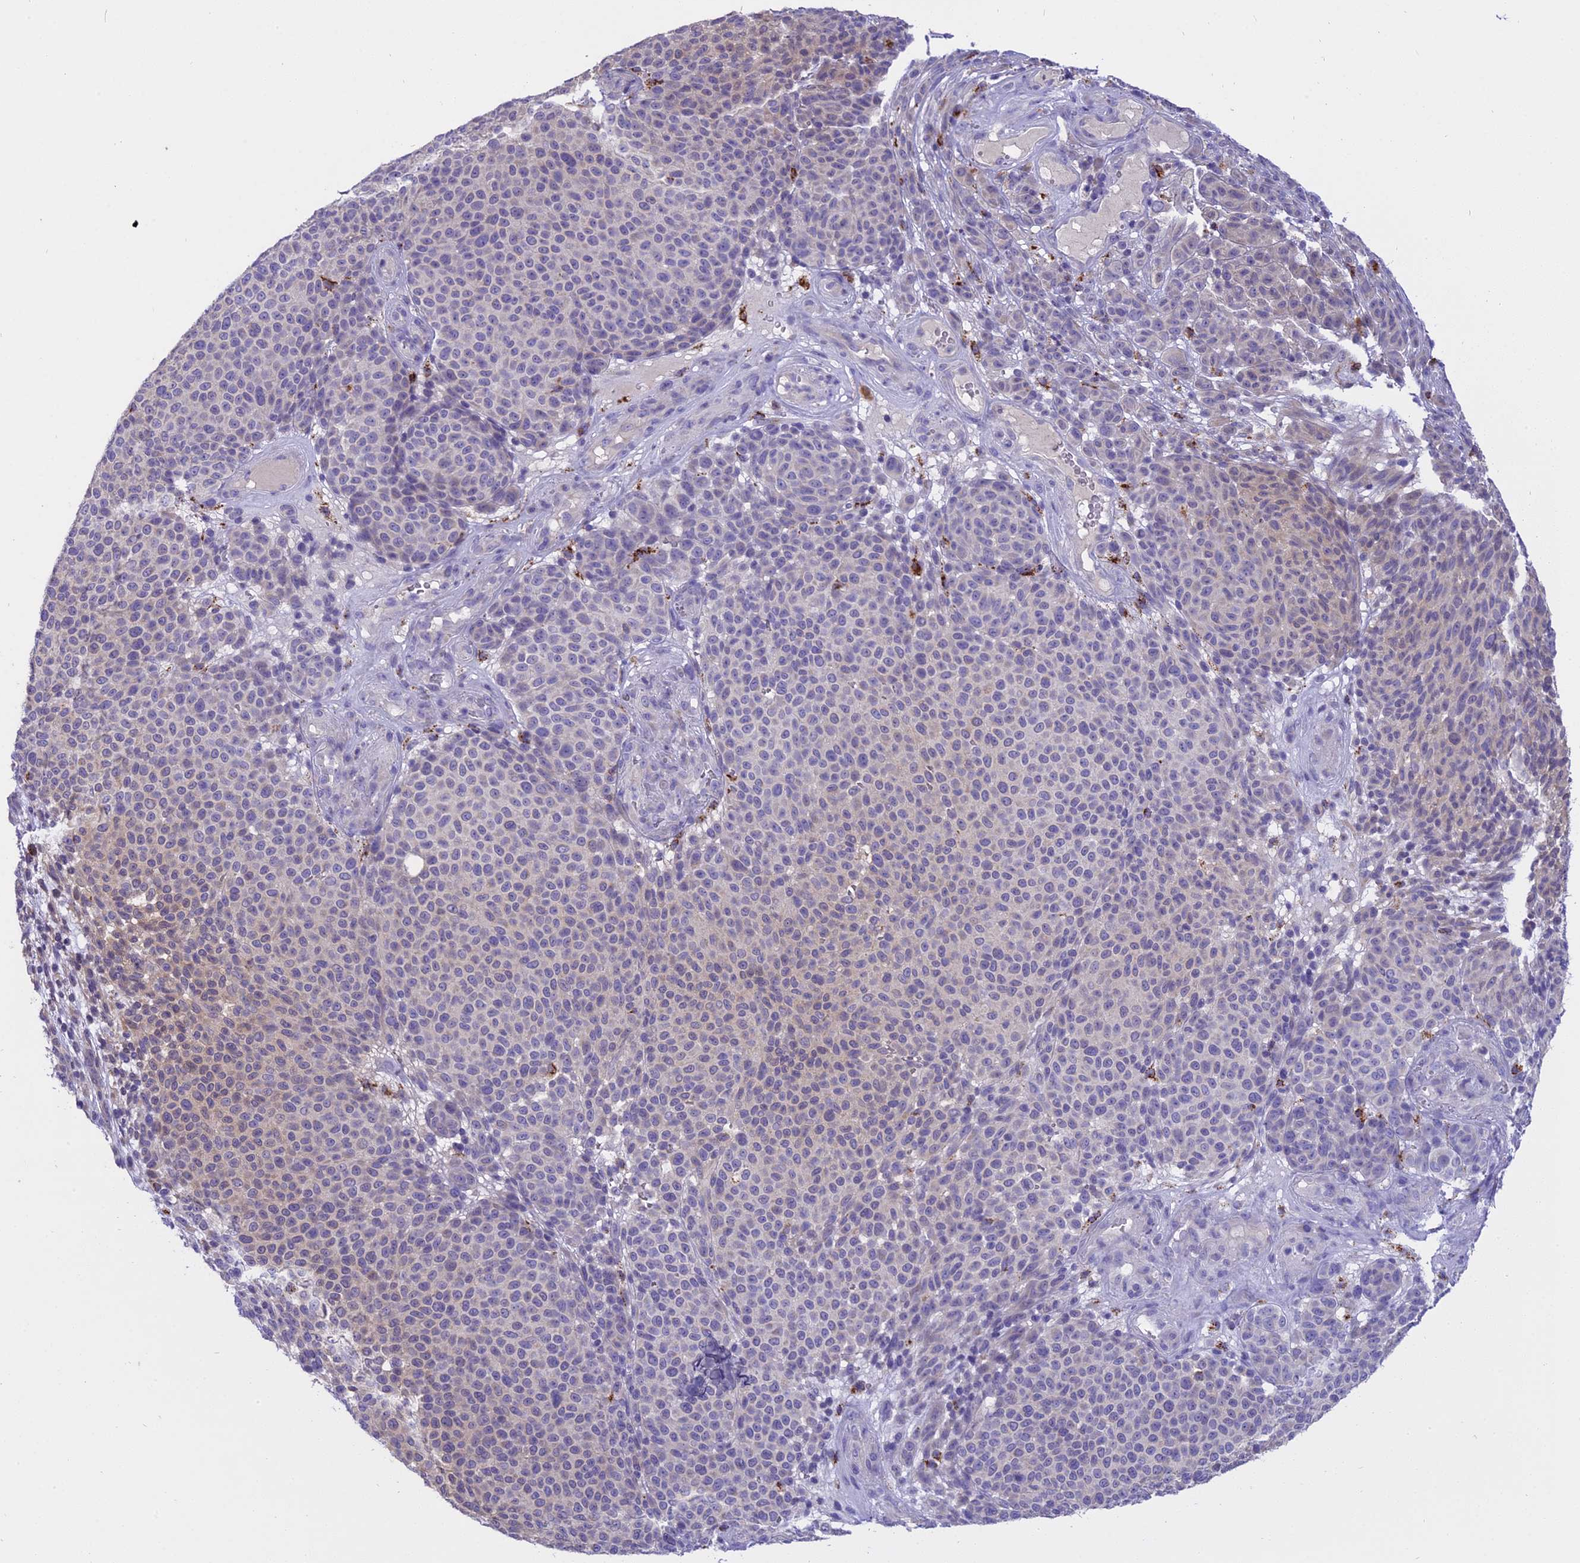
{"staining": {"intensity": "negative", "quantity": "none", "location": "none"}, "tissue": "melanoma", "cell_type": "Tumor cells", "image_type": "cancer", "snomed": [{"axis": "morphology", "description": "Malignant melanoma, NOS"}, {"axis": "topography", "description": "Skin"}], "caption": "Tumor cells are negative for brown protein staining in melanoma.", "gene": "LYPD6", "patient": {"sex": "male", "age": 49}}